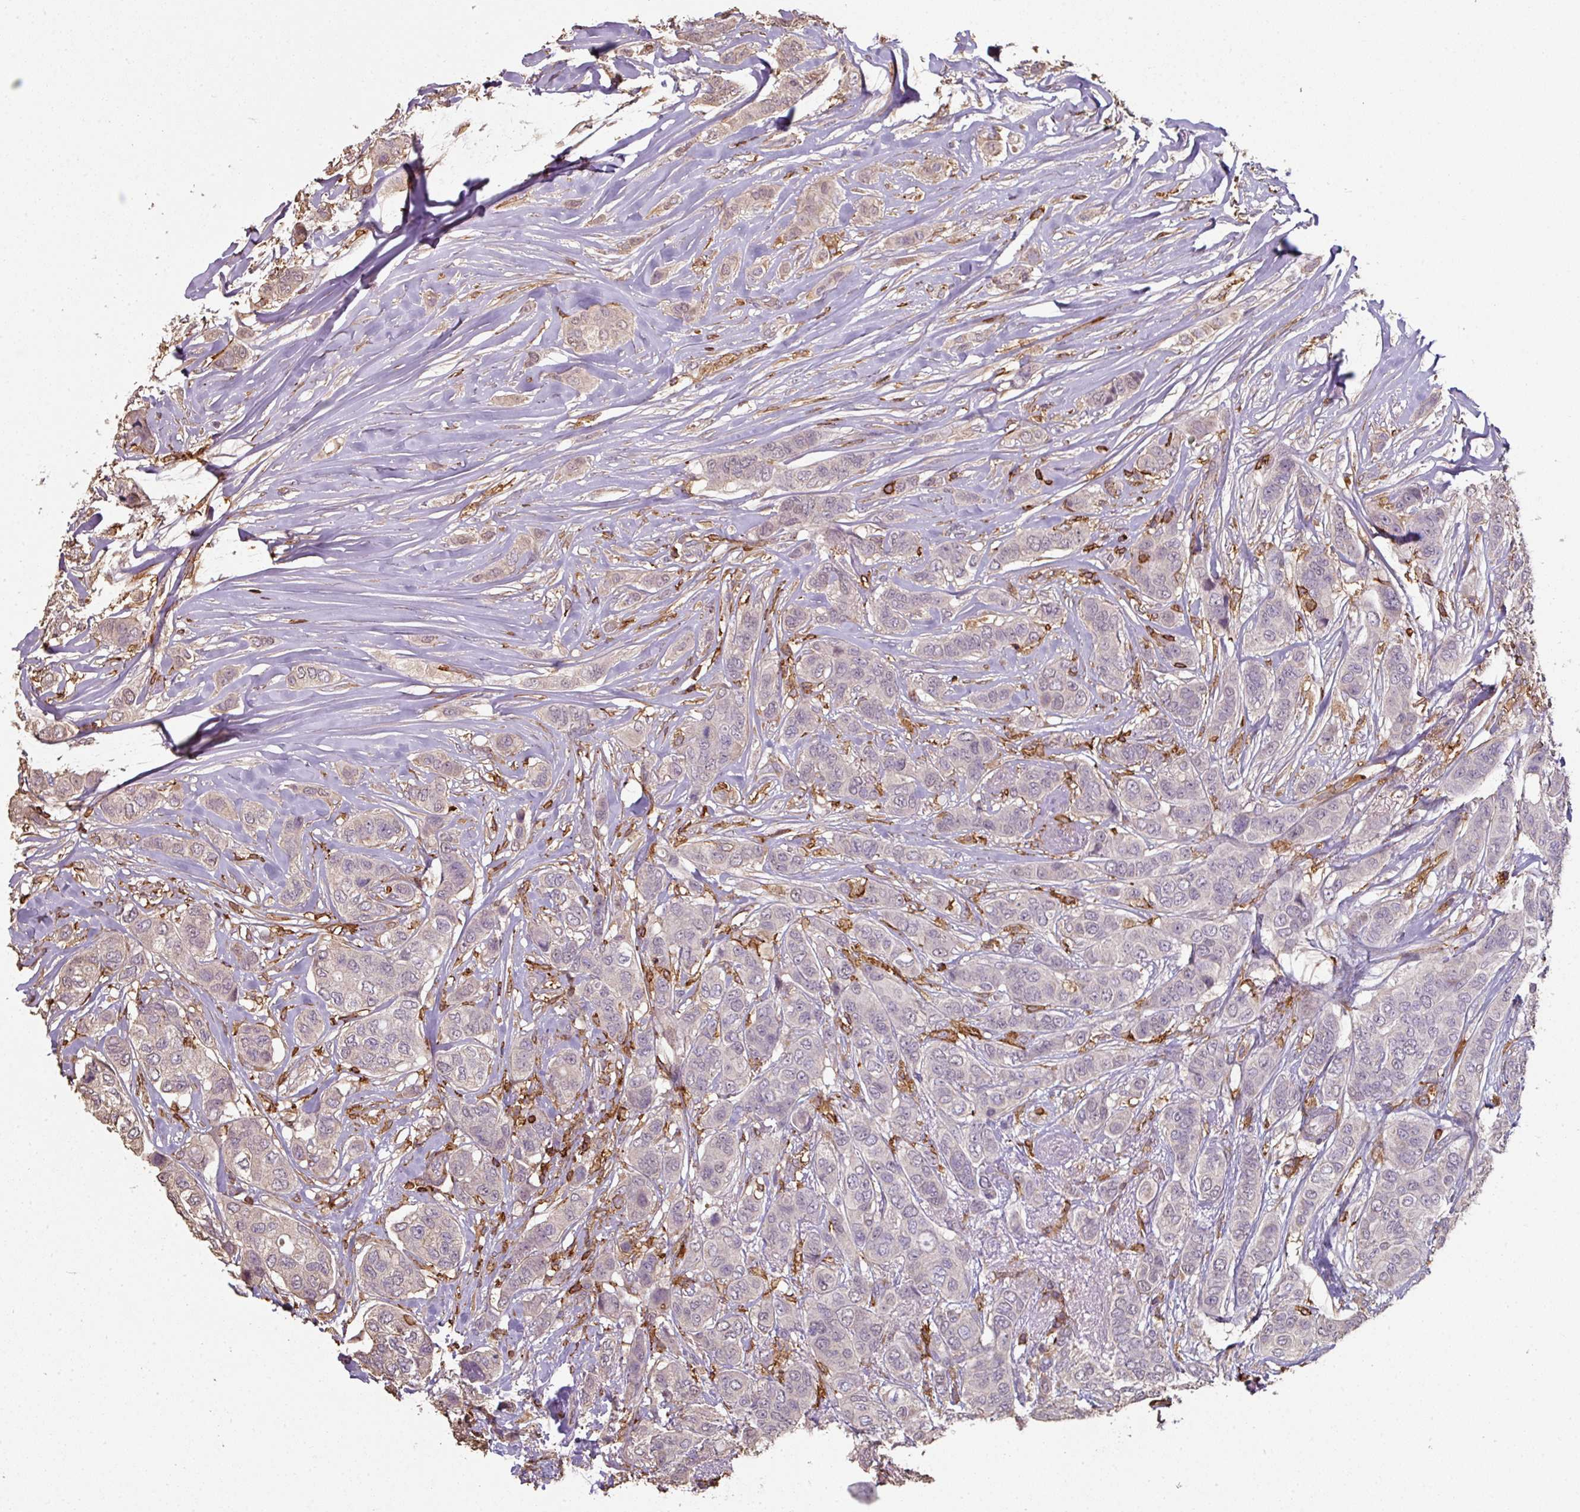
{"staining": {"intensity": "weak", "quantity": "<25%", "location": "cytoplasmic/membranous"}, "tissue": "breast cancer", "cell_type": "Tumor cells", "image_type": "cancer", "snomed": [{"axis": "morphology", "description": "Lobular carcinoma"}, {"axis": "topography", "description": "Breast"}], "caption": "An image of breast cancer (lobular carcinoma) stained for a protein displays no brown staining in tumor cells.", "gene": "OLFML2B", "patient": {"sex": "female", "age": 51}}